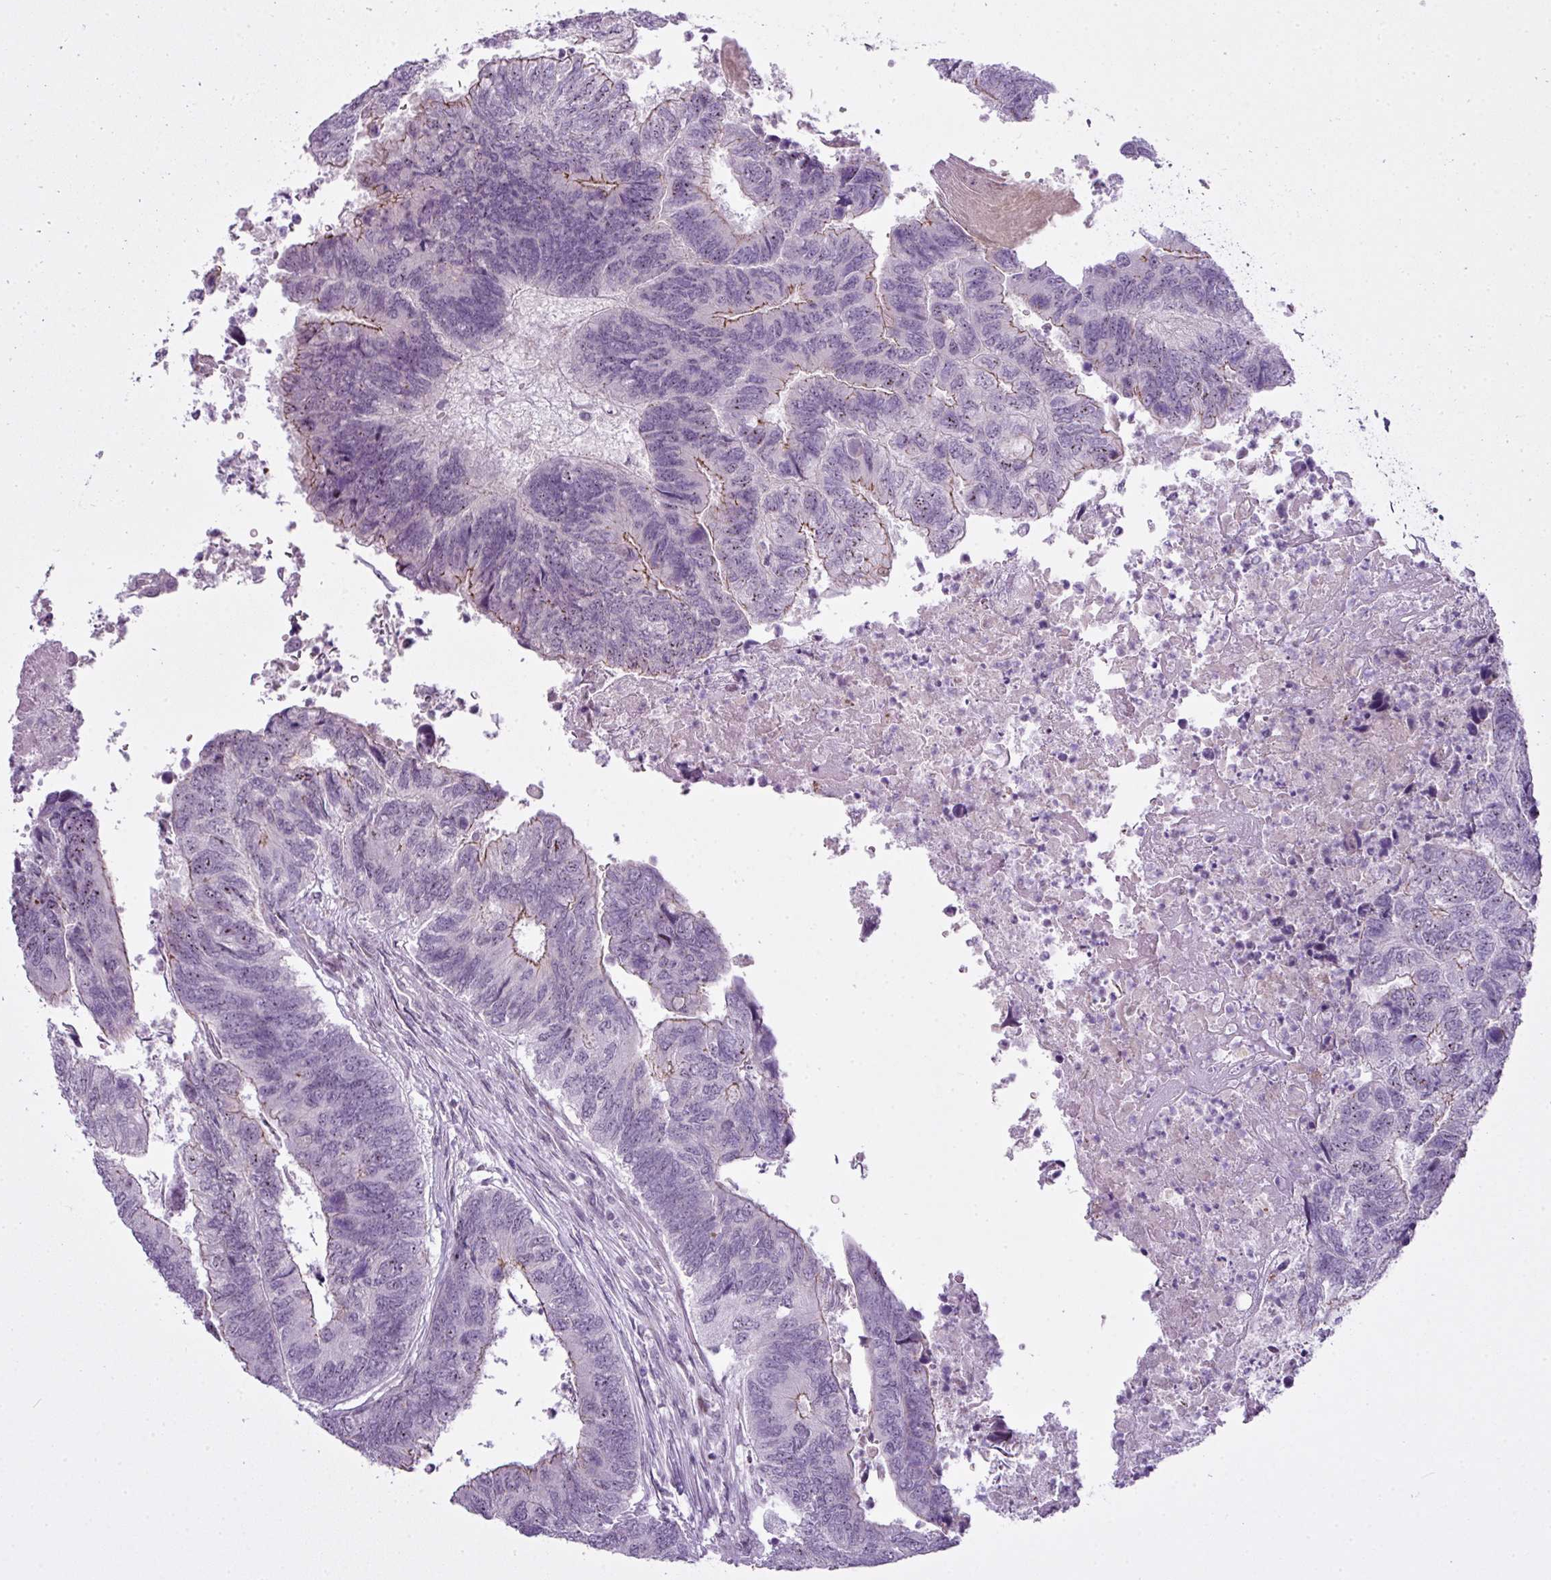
{"staining": {"intensity": "negative", "quantity": "none", "location": "none"}, "tissue": "colorectal cancer", "cell_type": "Tumor cells", "image_type": "cancer", "snomed": [{"axis": "morphology", "description": "Adenocarcinoma, NOS"}, {"axis": "topography", "description": "Colon"}], "caption": "A micrograph of human colorectal cancer is negative for staining in tumor cells. (DAB (3,3'-diaminobenzidine) IHC visualized using brightfield microscopy, high magnification).", "gene": "ZNF688", "patient": {"sex": "female", "age": 67}}